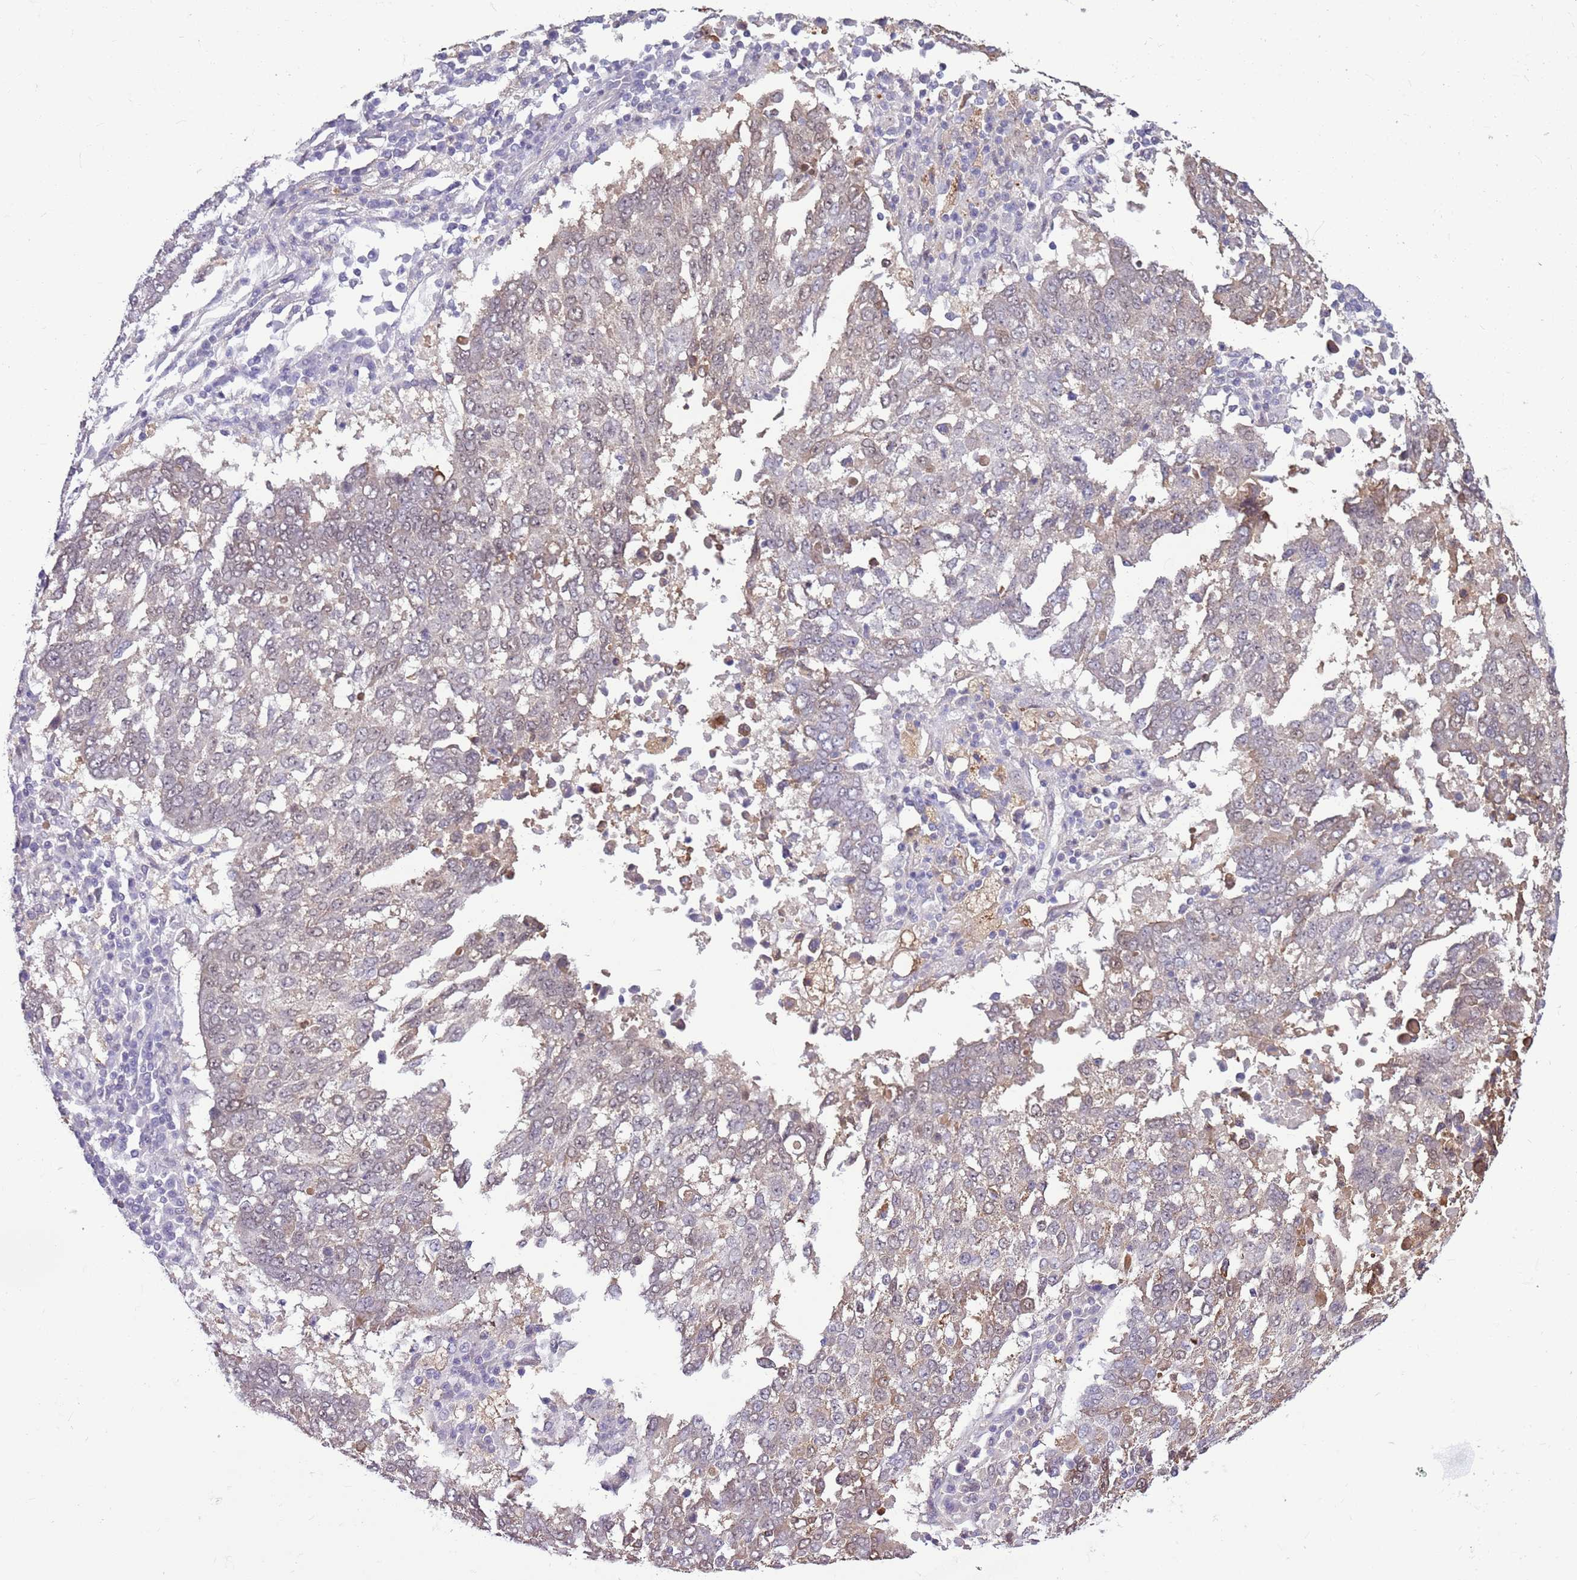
{"staining": {"intensity": "weak", "quantity": "<25%", "location": "cytoplasmic/membranous,nuclear"}, "tissue": "lung cancer", "cell_type": "Tumor cells", "image_type": "cancer", "snomed": [{"axis": "morphology", "description": "Squamous cell carcinoma, NOS"}, {"axis": "topography", "description": "Lung"}], "caption": "The image reveals no significant positivity in tumor cells of lung cancer (squamous cell carcinoma). (DAB immunohistochemistry, high magnification).", "gene": "DHX32", "patient": {"sex": "male", "age": 73}}